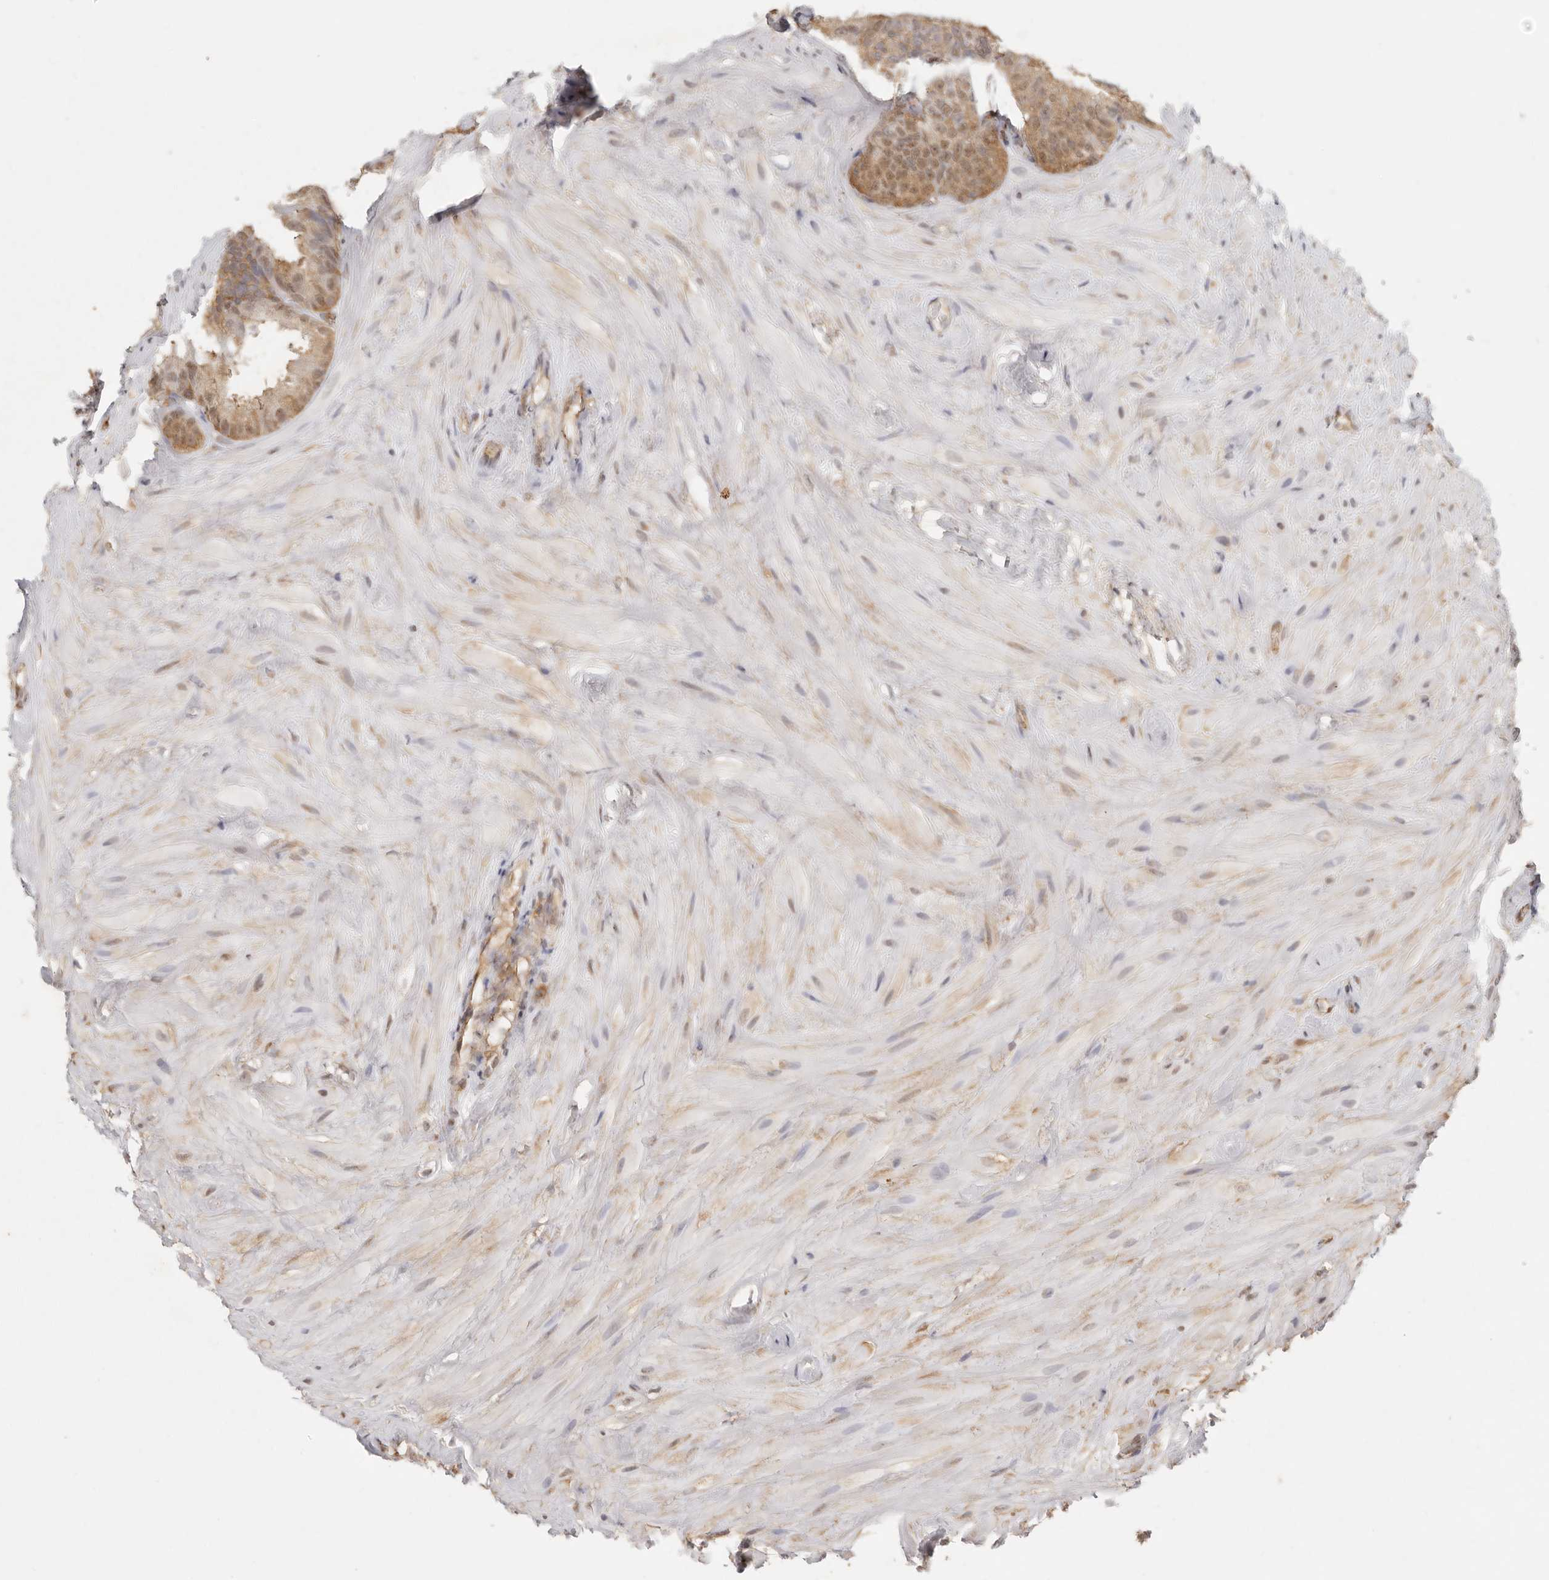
{"staining": {"intensity": "moderate", "quantity": ">75%", "location": "cytoplasmic/membranous,nuclear"}, "tissue": "seminal vesicle", "cell_type": "Glandular cells", "image_type": "normal", "snomed": [{"axis": "morphology", "description": "Normal tissue, NOS"}, {"axis": "topography", "description": "Seminal veicle"}], "caption": "Immunohistochemical staining of unremarkable human seminal vesicle exhibits moderate cytoplasmic/membranous,nuclear protein staining in approximately >75% of glandular cells.", "gene": "PSMA5", "patient": {"sex": "male", "age": 80}}